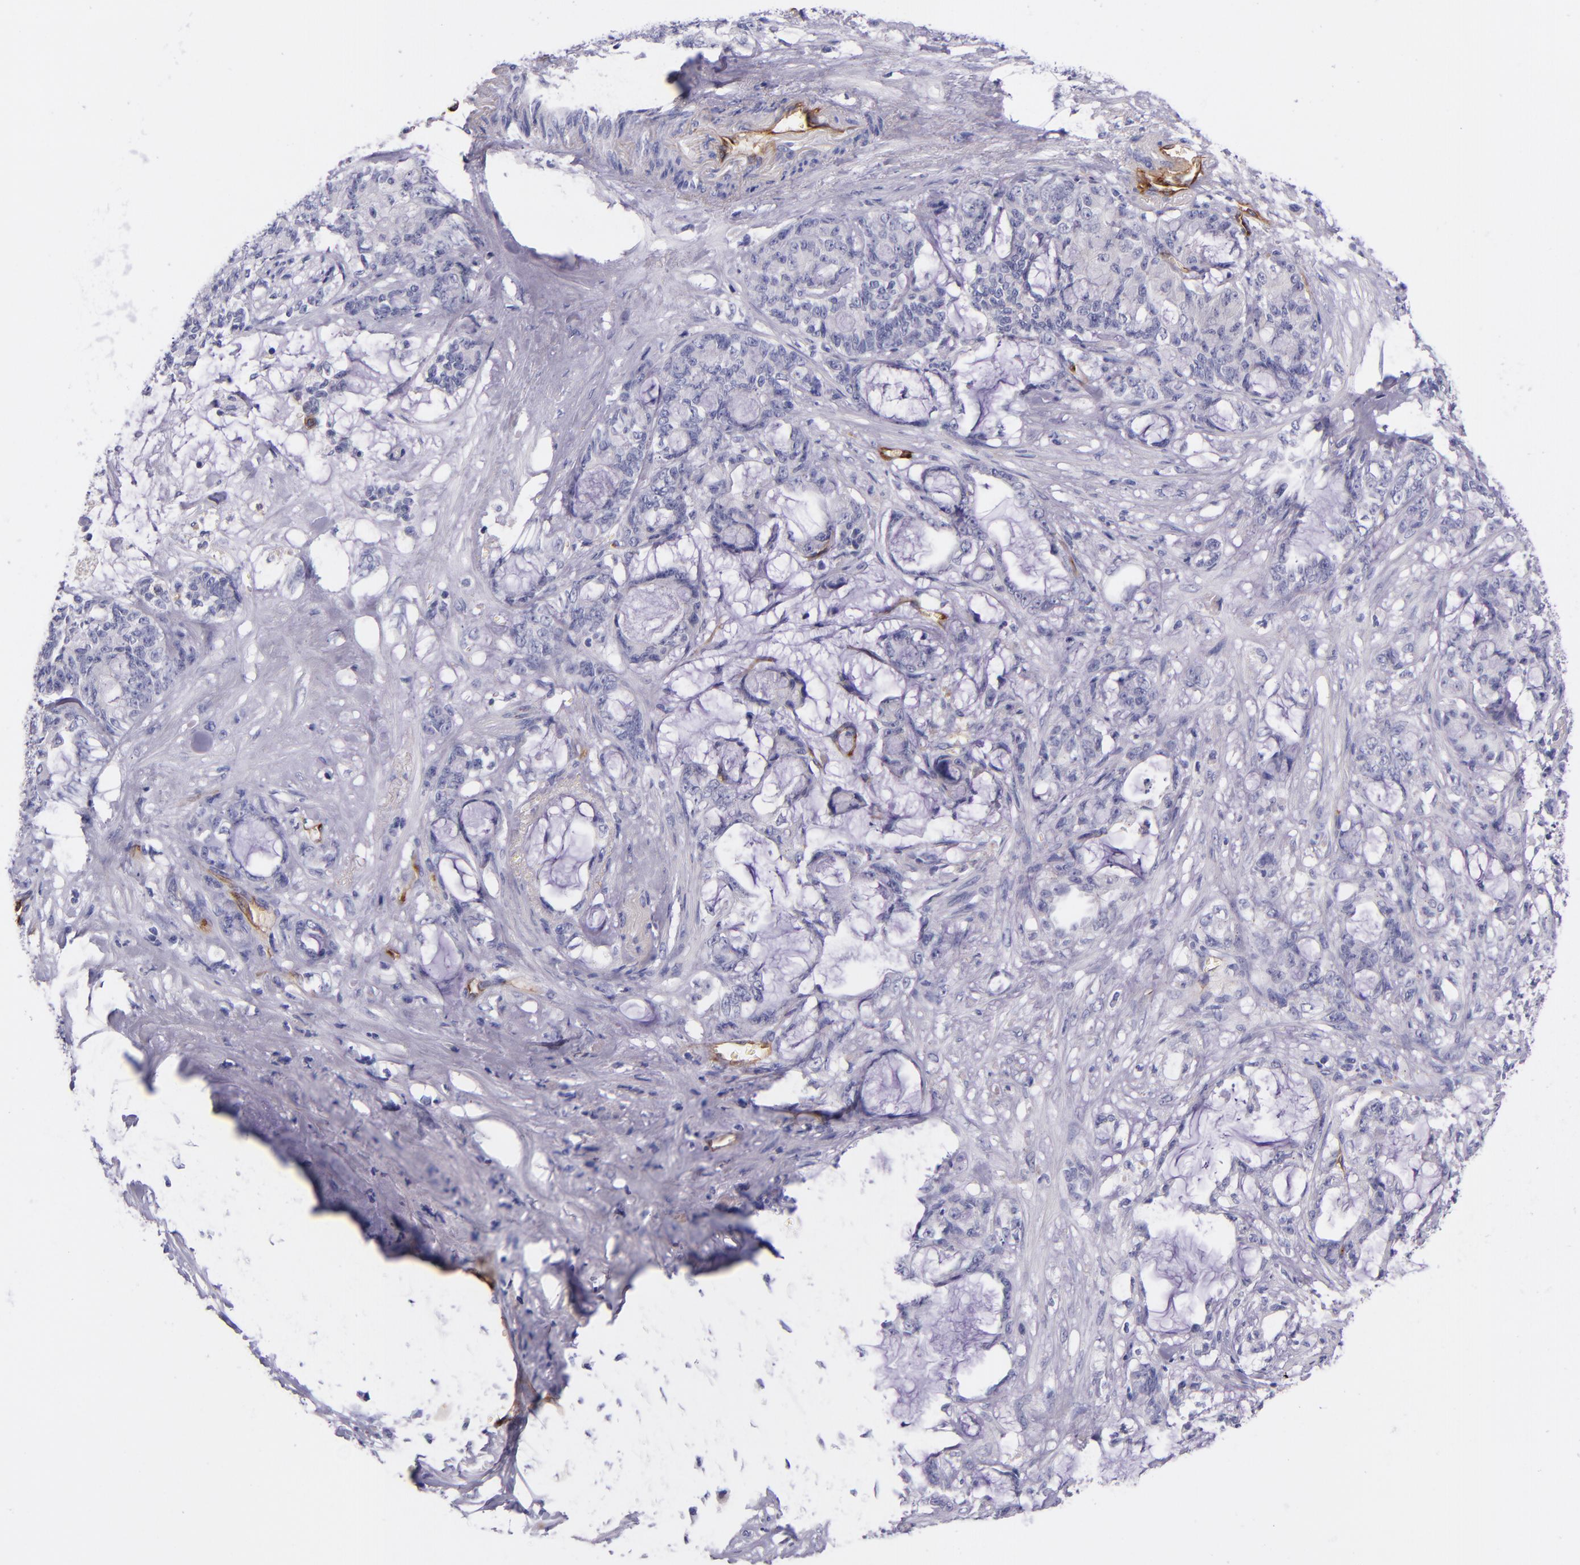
{"staining": {"intensity": "negative", "quantity": "none", "location": "none"}, "tissue": "pancreatic cancer", "cell_type": "Tumor cells", "image_type": "cancer", "snomed": [{"axis": "morphology", "description": "Adenocarcinoma, NOS"}, {"axis": "topography", "description": "Pancreas"}], "caption": "Immunohistochemistry histopathology image of human adenocarcinoma (pancreatic) stained for a protein (brown), which displays no staining in tumor cells.", "gene": "NOS3", "patient": {"sex": "female", "age": 73}}